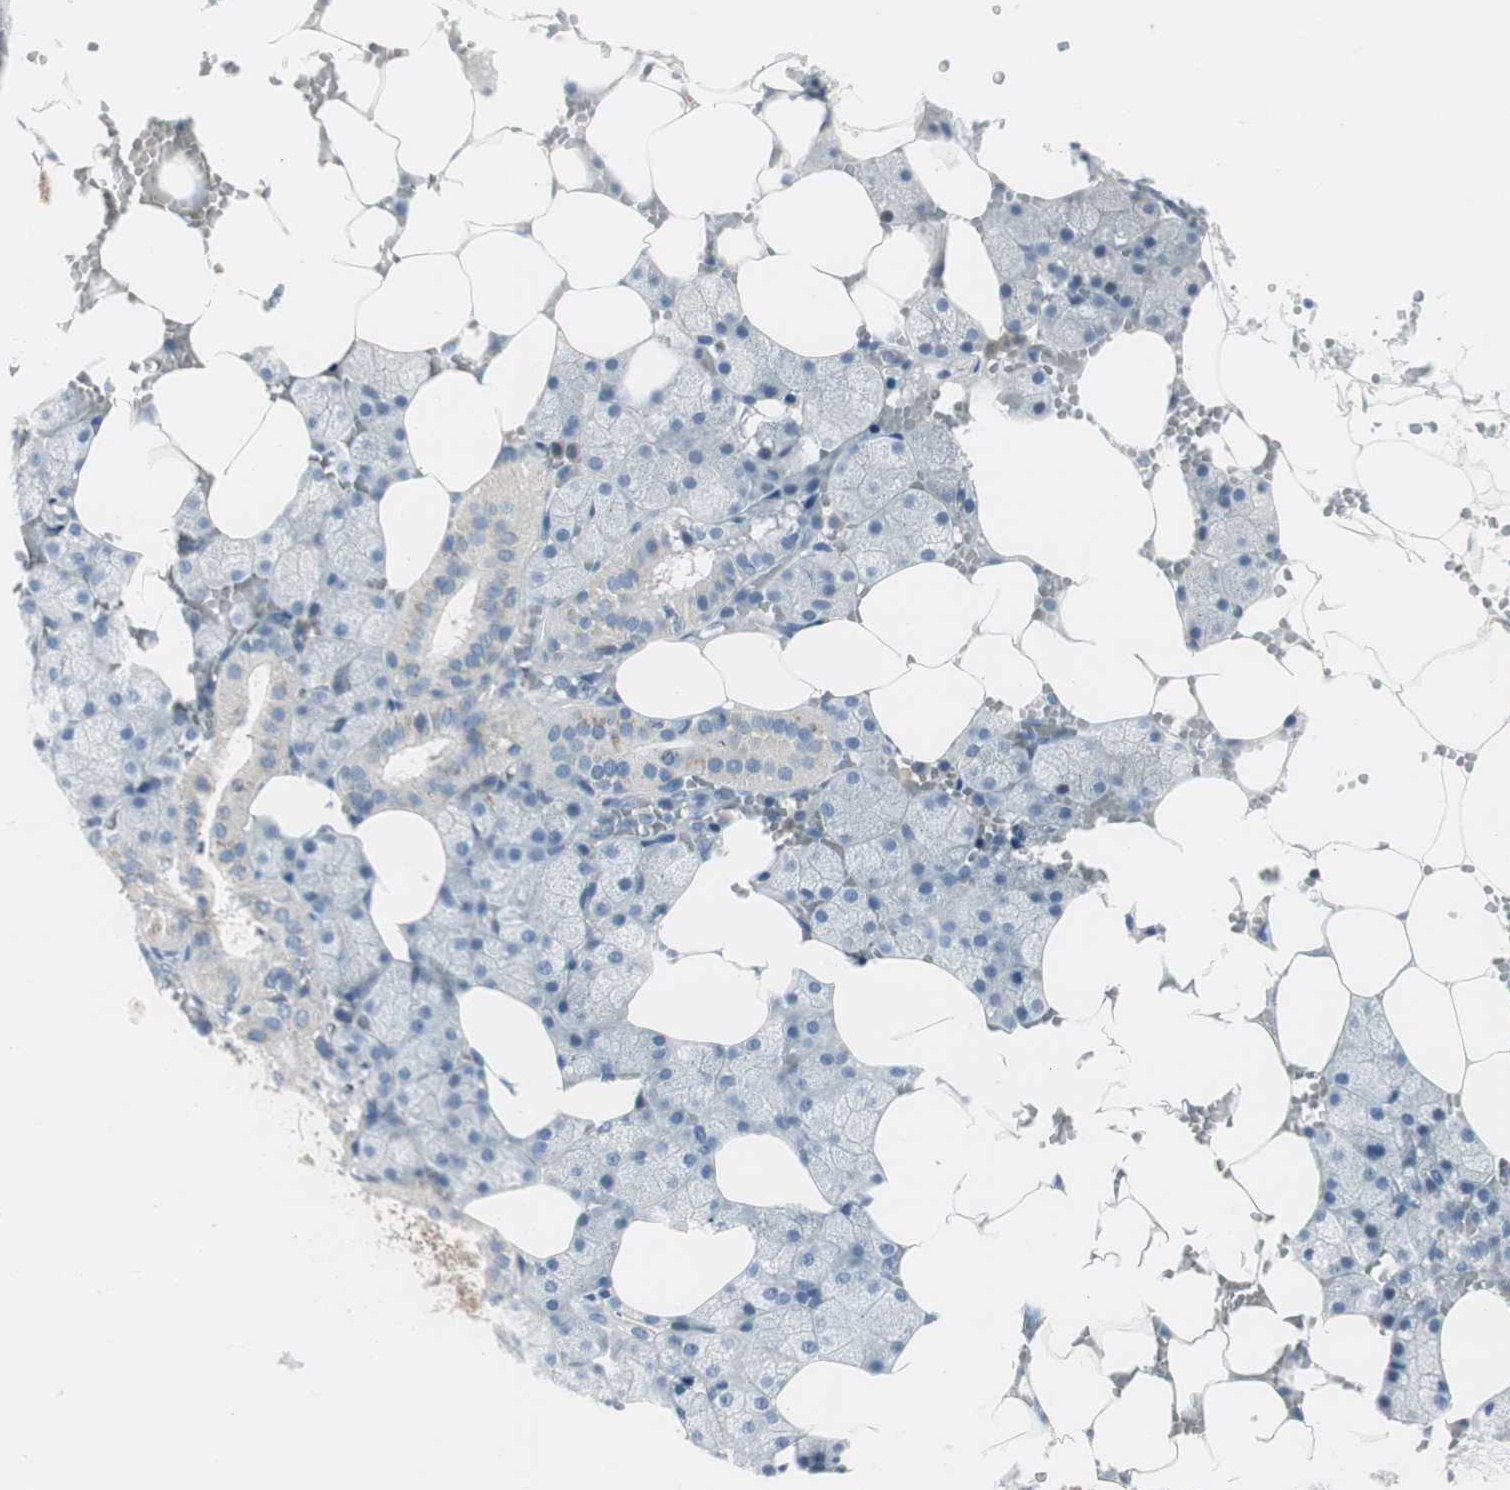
{"staining": {"intensity": "negative", "quantity": "none", "location": "none"}, "tissue": "salivary gland", "cell_type": "Glandular cells", "image_type": "normal", "snomed": [{"axis": "morphology", "description": "Normal tissue, NOS"}, {"axis": "topography", "description": "Salivary gland"}], "caption": "A micrograph of salivary gland stained for a protein displays no brown staining in glandular cells. Nuclei are stained in blue.", "gene": "EVA1A", "patient": {"sex": "male", "age": 62}}